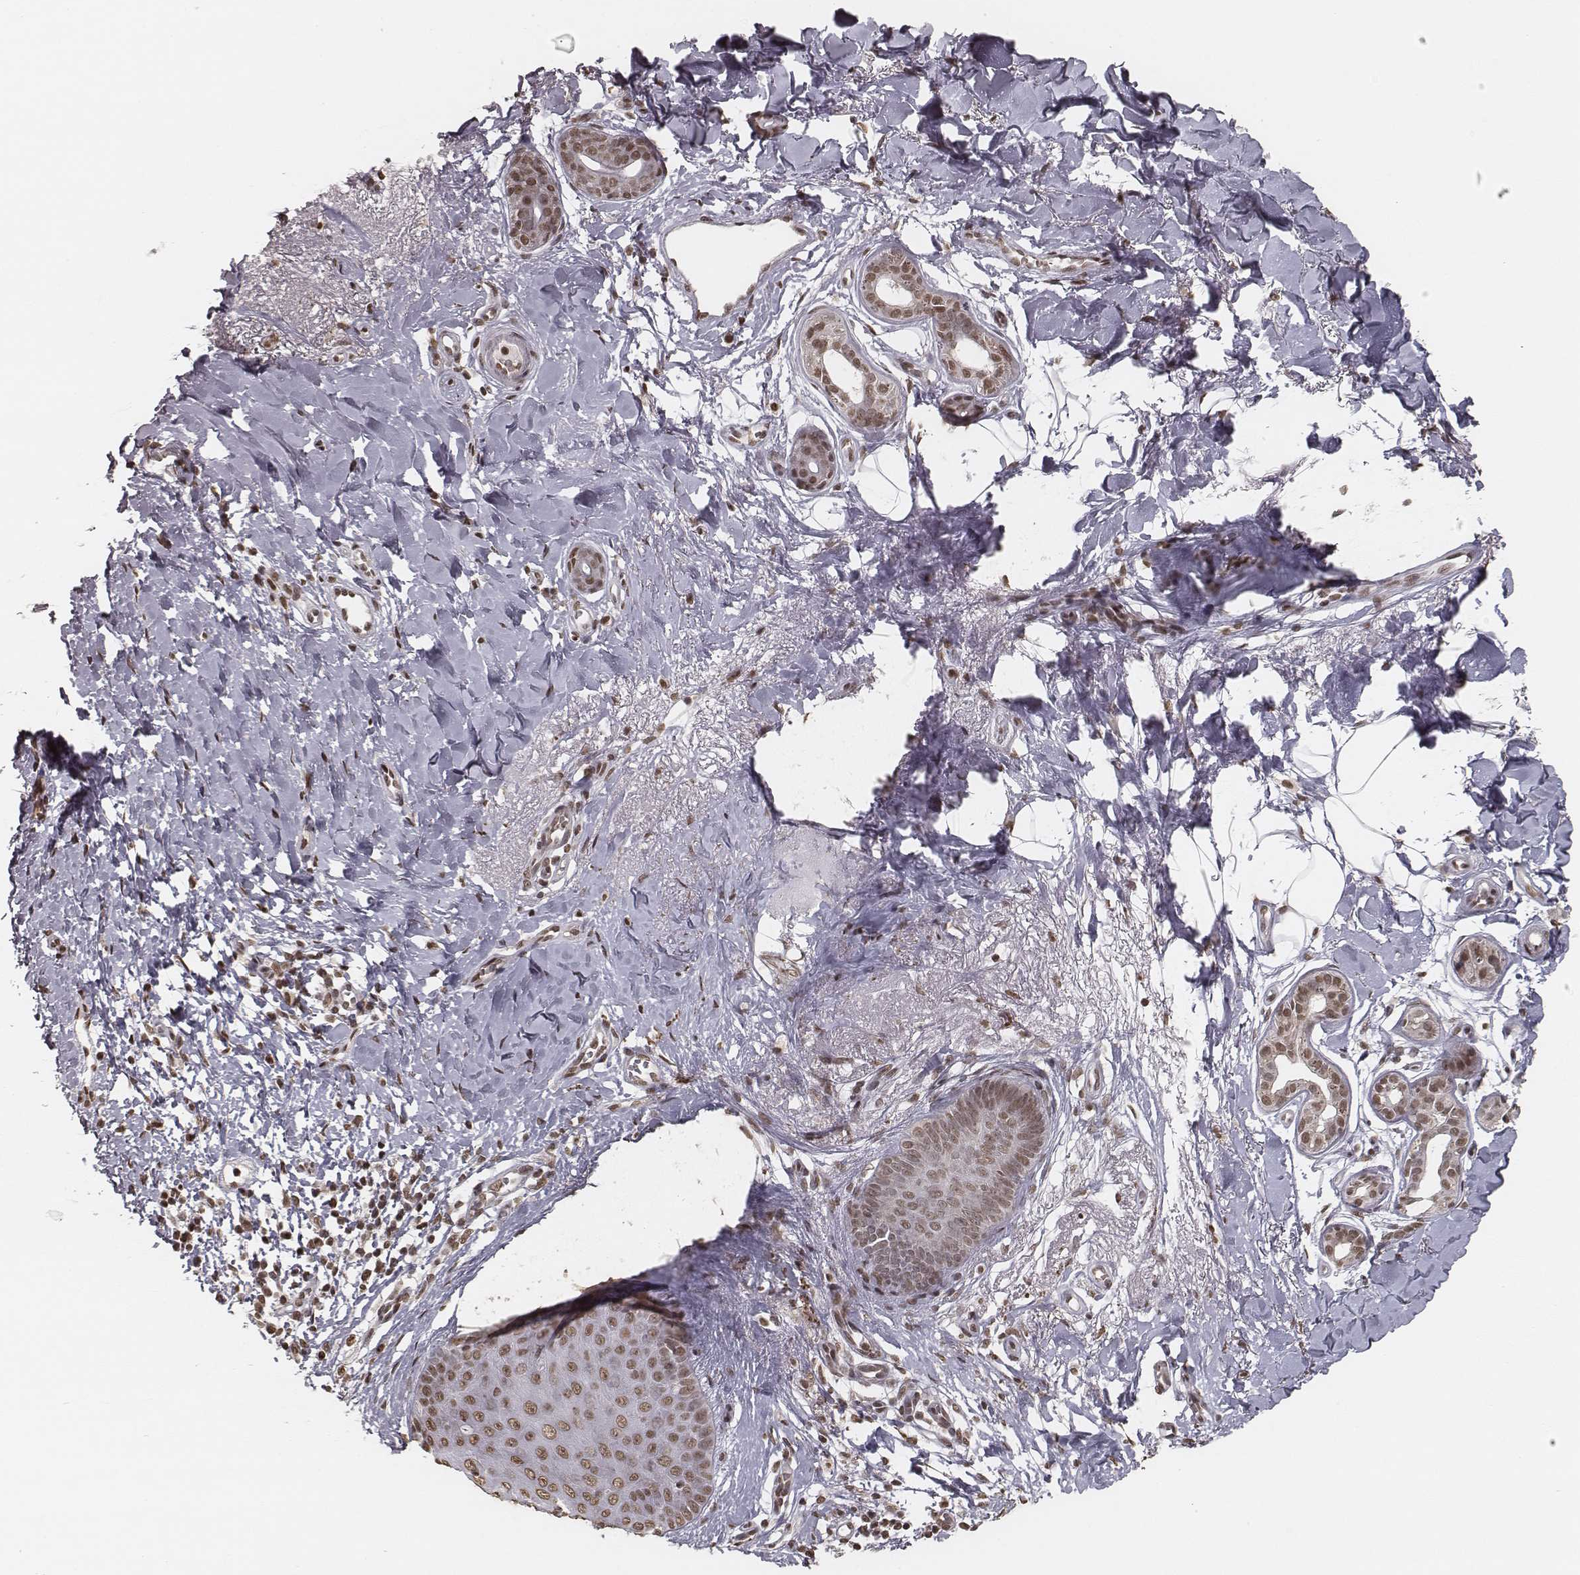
{"staining": {"intensity": "weak", "quantity": ">75%", "location": "nuclear"}, "tissue": "skin cancer", "cell_type": "Tumor cells", "image_type": "cancer", "snomed": [{"axis": "morphology", "description": "Normal tissue, NOS"}, {"axis": "morphology", "description": "Basal cell carcinoma"}, {"axis": "topography", "description": "Skin"}], "caption": "Immunohistochemical staining of skin cancer (basal cell carcinoma) demonstrates low levels of weak nuclear expression in about >75% of tumor cells. (brown staining indicates protein expression, while blue staining denotes nuclei).", "gene": "HMGA2", "patient": {"sex": "male", "age": 84}}